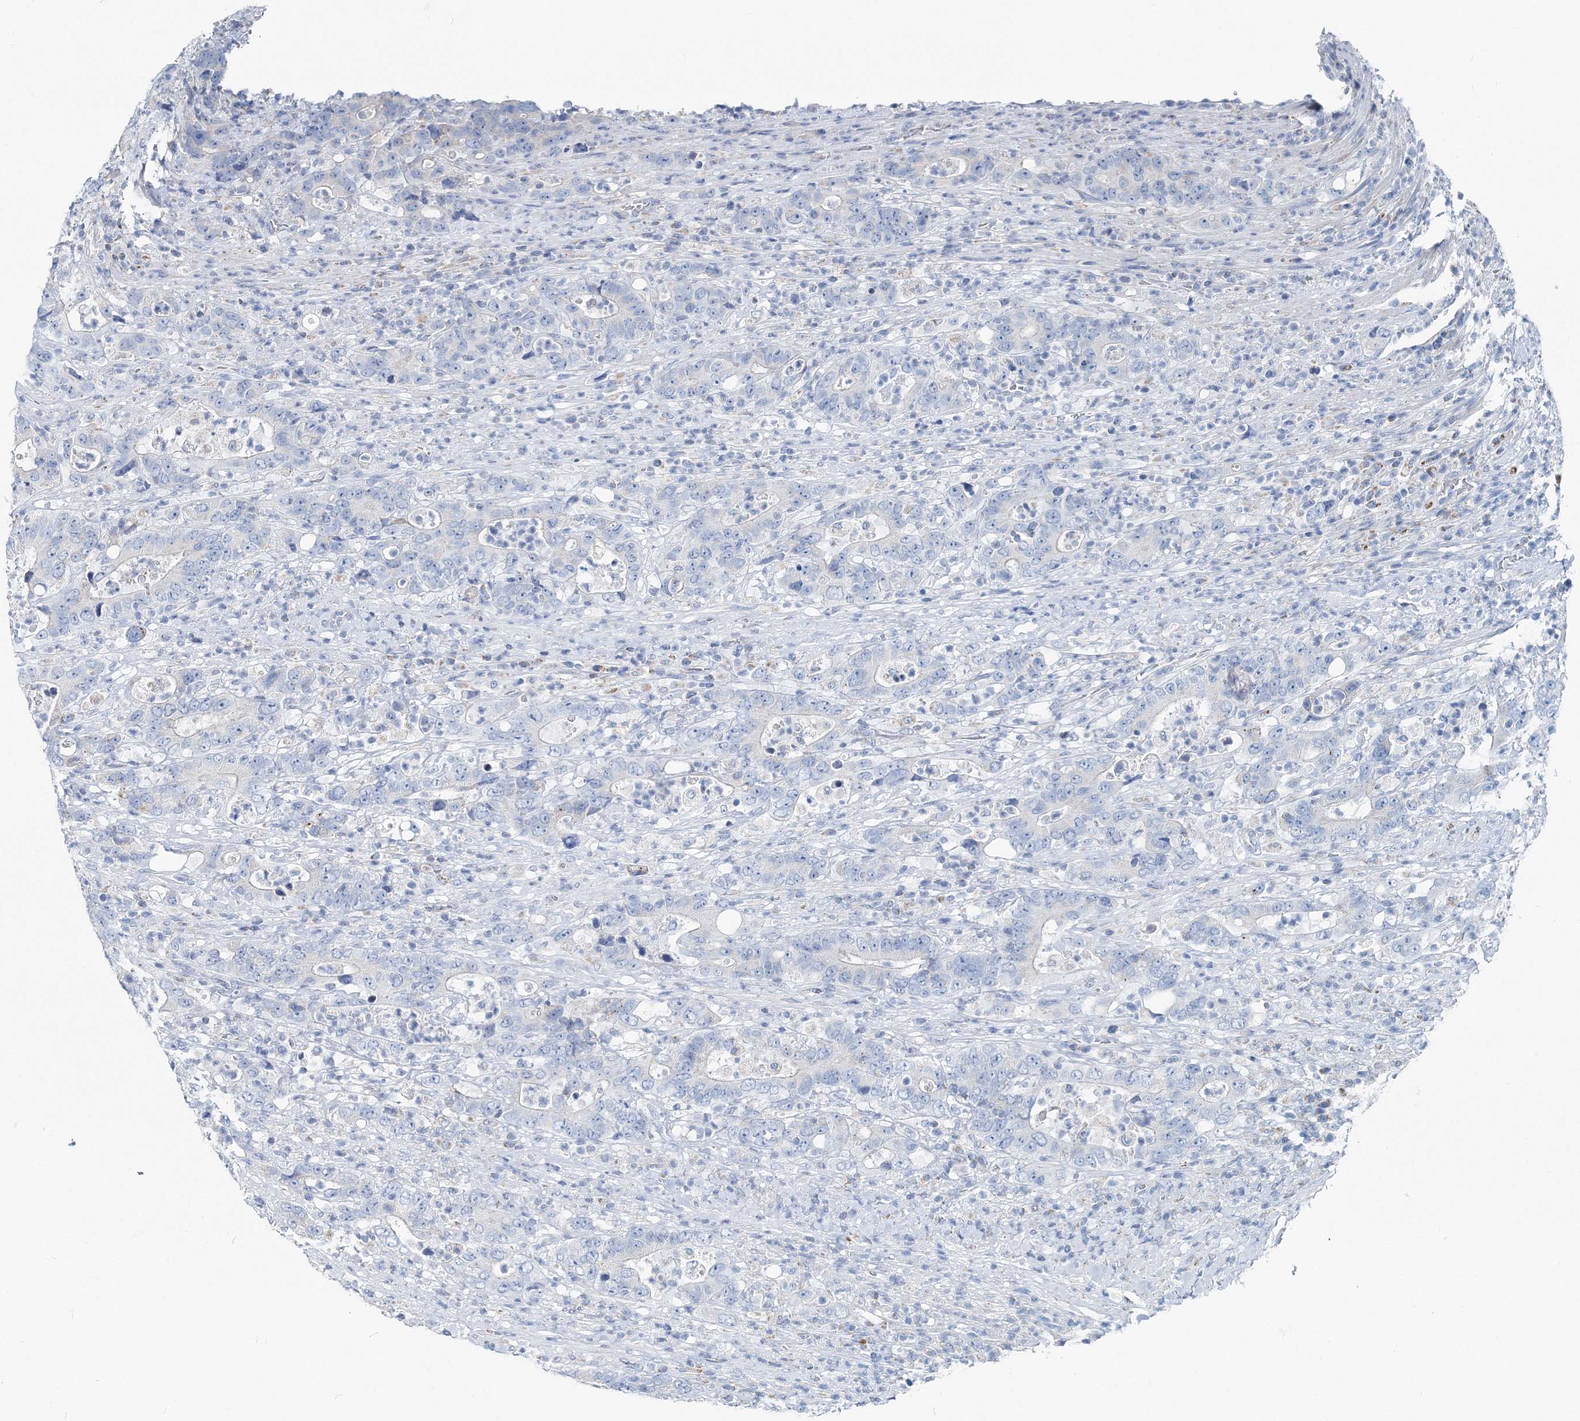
{"staining": {"intensity": "negative", "quantity": "none", "location": "none"}, "tissue": "colorectal cancer", "cell_type": "Tumor cells", "image_type": "cancer", "snomed": [{"axis": "morphology", "description": "Adenocarcinoma, NOS"}, {"axis": "topography", "description": "Colon"}], "caption": "Human colorectal adenocarcinoma stained for a protein using immunohistochemistry (IHC) reveals no staining in tumor cells.", "gene": "GABARAPL2", "patient": {"sex": "female", "age": 75}}